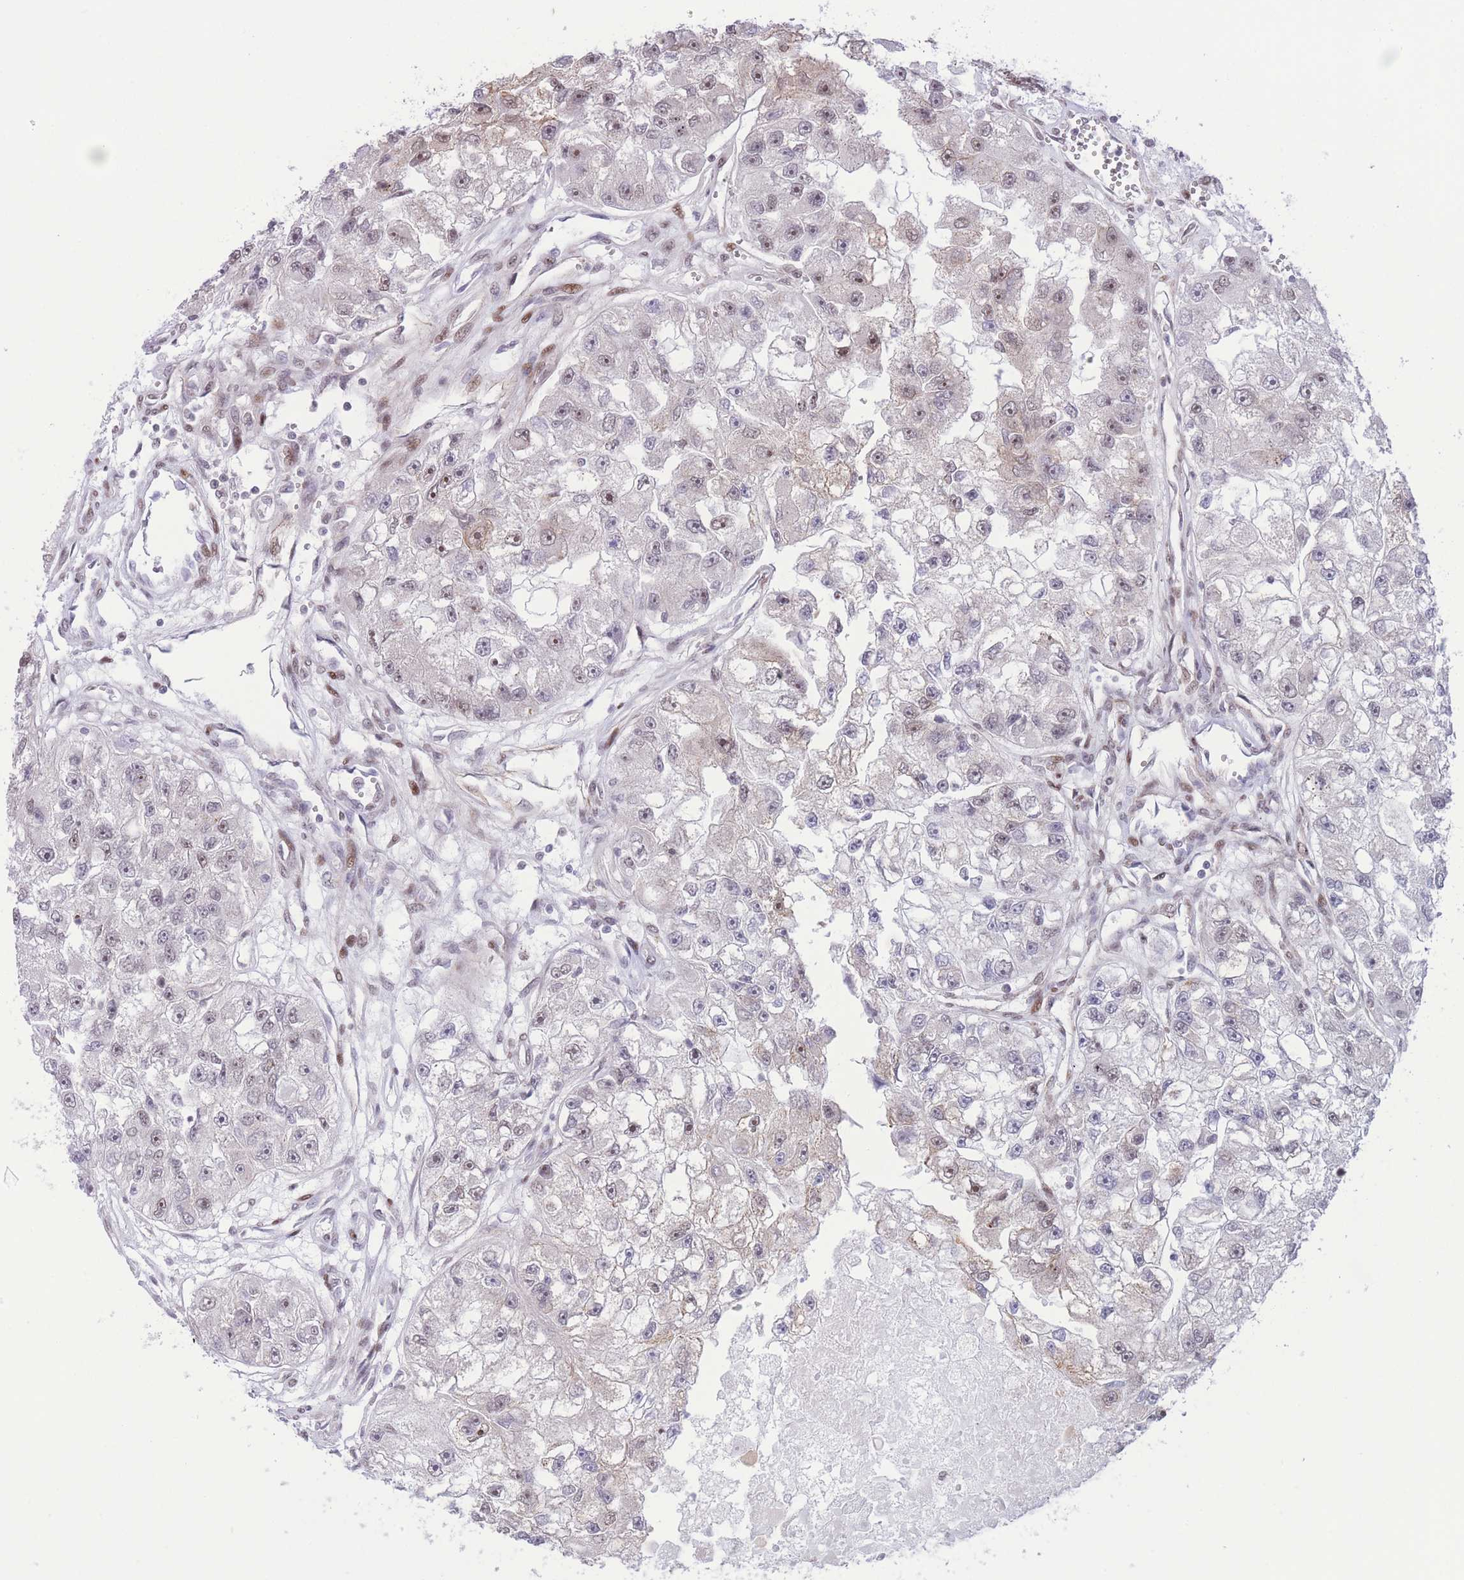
{"staining": {"intensity": "moderate", "quantity": "25%-75%", "location": "nuclear"}, "tissue": "renal cancer", "cell_type": "Tumor cells", "image_type": "cancer", "snomed": [{"axis": "morphology", "description": "Adenocarcinoma, NOS"}, {"axis": "topography", "description": "Kidney"}], "caption": "Renal cancer tissue demonstrates moderate nuclear staining in about 25%-75% of tumor cells, visualized by immunohistochemistry.", "gene": "PCIF1", "patient": {"sex": "male", "age": 63}}